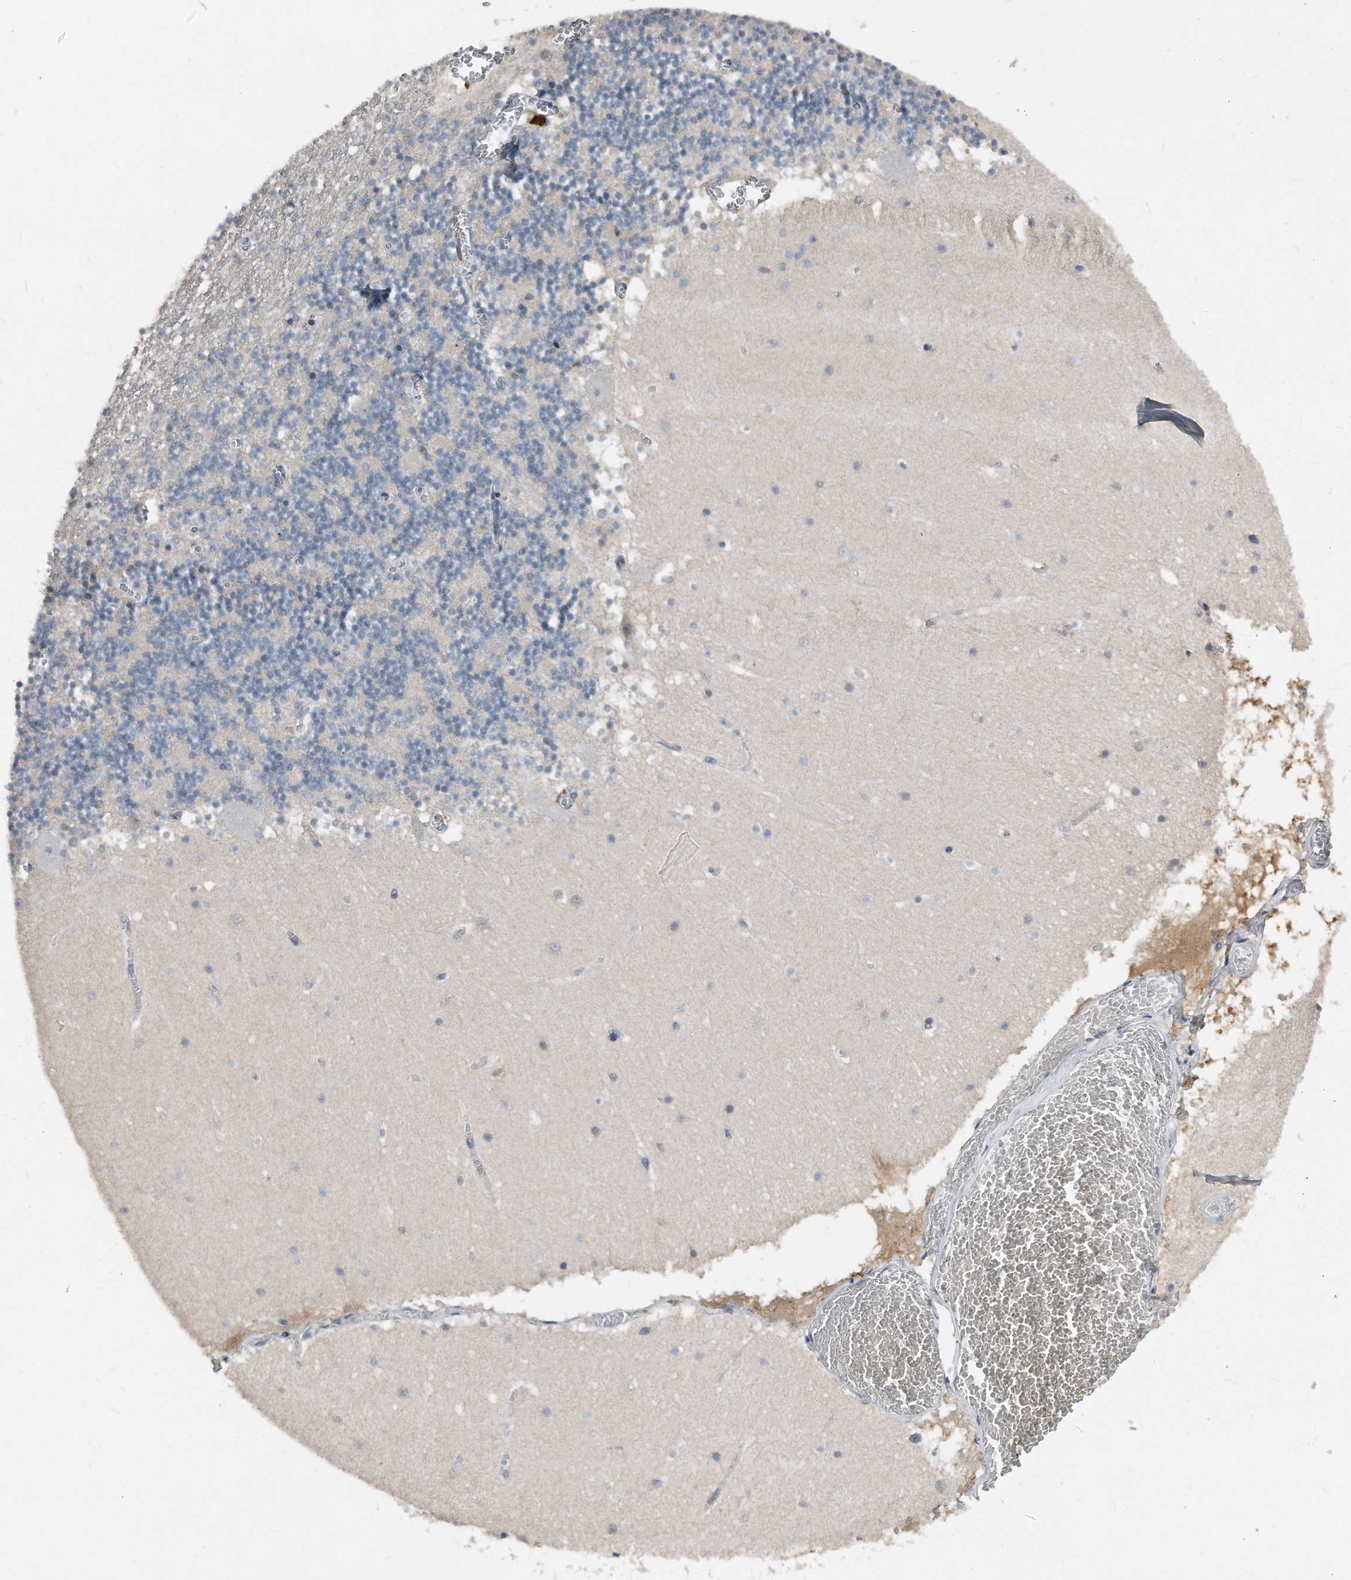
{"staining": {"intensity": "negative", "quantity": "none", "location": "none"}, "tissue": "cerebellum", "cell_type": "Cells in granular layer", "image_type": "normal", "snomed": [{"axis": "morphology", "description": "Normal tissue, NOS"}, {"axis": "topography", "description": "Cerebellum"}], "caption": "Cells in granular layer are negative for brown protein staining in benign cerebellum. (DAB (3,3'-diaminobenzidine) immunohistochemistry (IHC), high magnification).", "gene": "MAP2K6", "patient": {"sex": "female", "age": 28}}